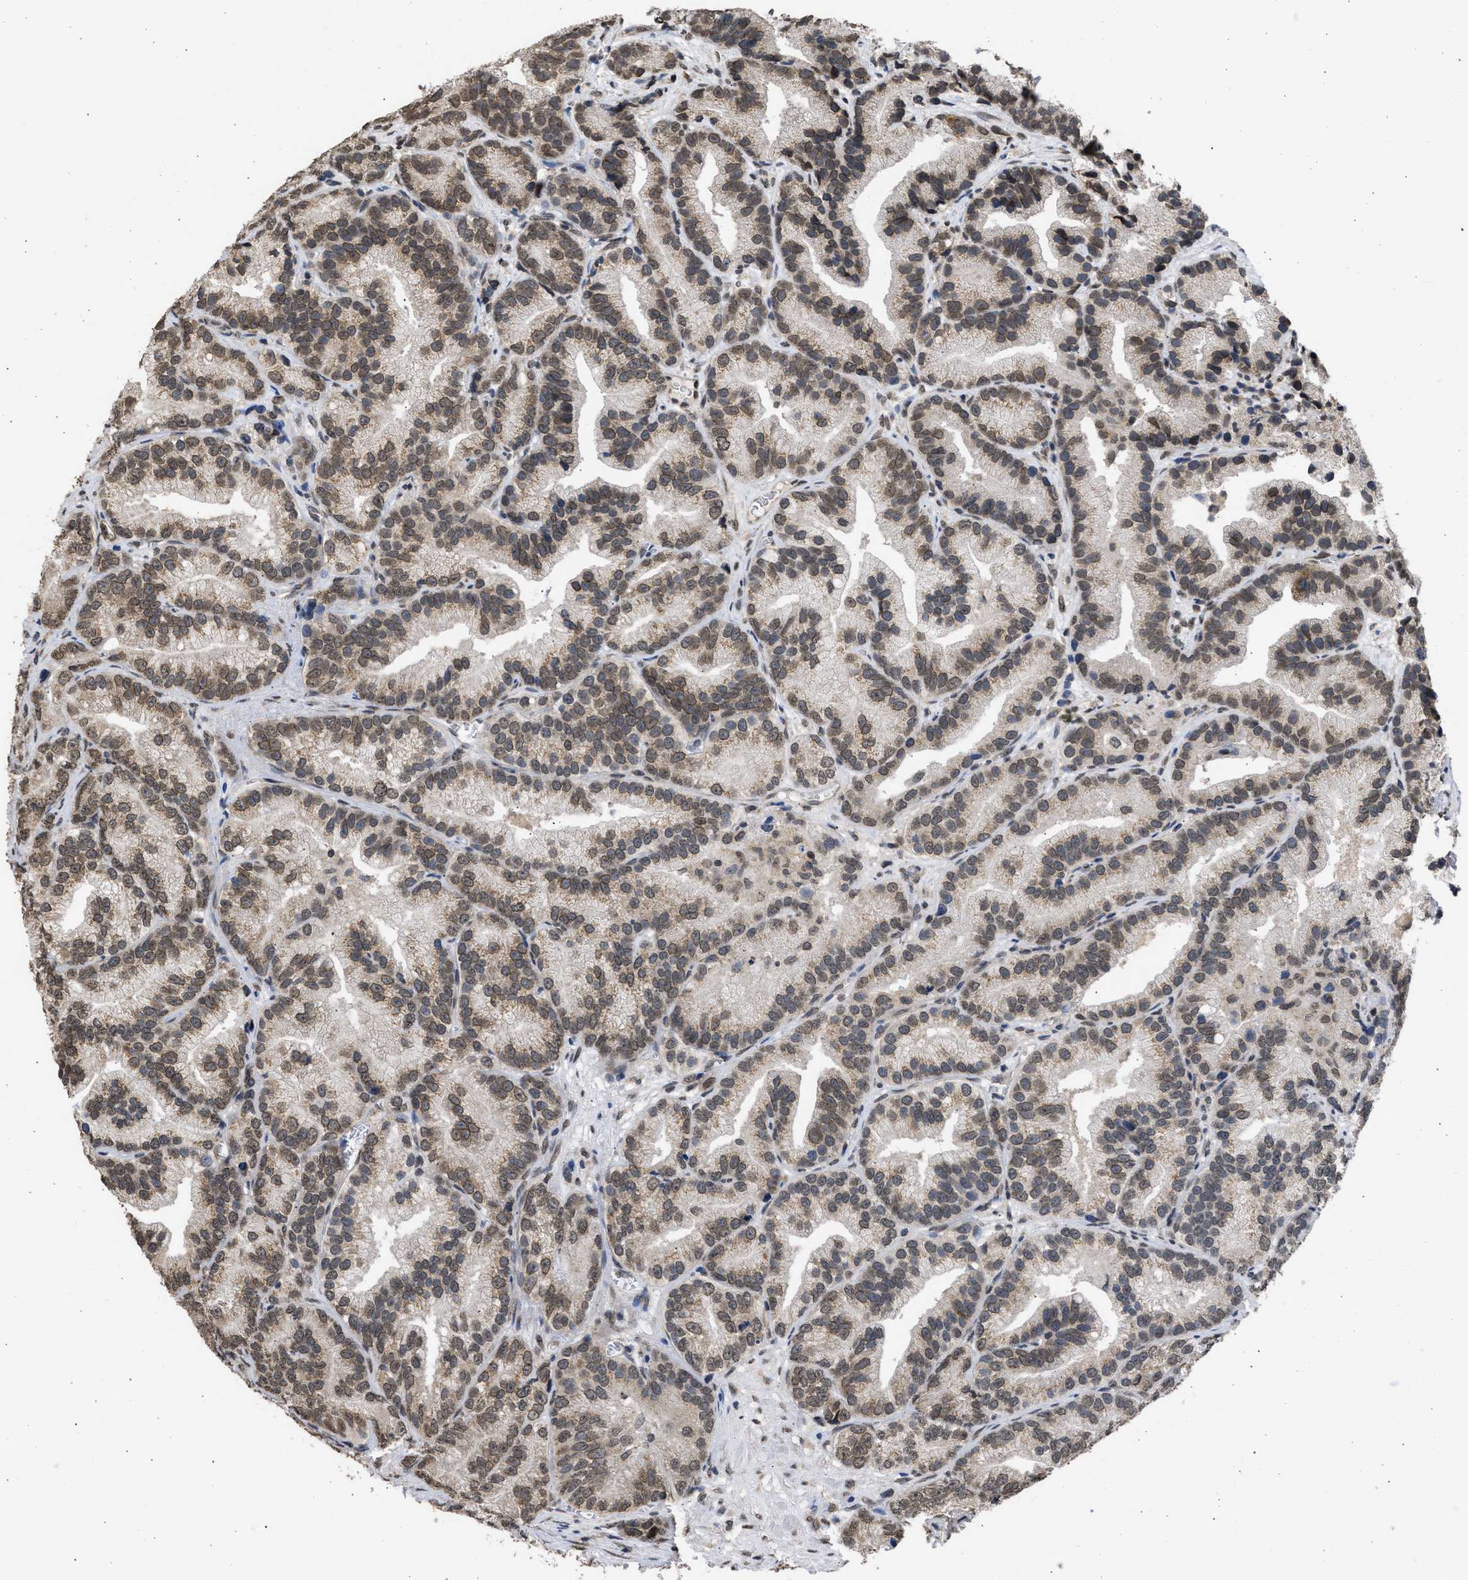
{"staining": {"intensity": "moderate", "quantity": "<25%", "location": "cytoplasmic/membranous"}, "tissue": "prostate cancer", "cell_type": "Tumor cells", "image_type": "cancer", "snomed": [{"axis": "morphology", "description": "Adenocarcinoma, Low grade"}, {"axis": "topography", "description": "Prostate"}], "caption": "The histopathology image exhibits staining of adenocarcinoma (low-grade) (prostate), revealing moderate cytoplasmic/membranous protein positivity (brown color) within tumor cells.", "gene": "NUP35", "patient": {"sex": "male", "age": 89}}